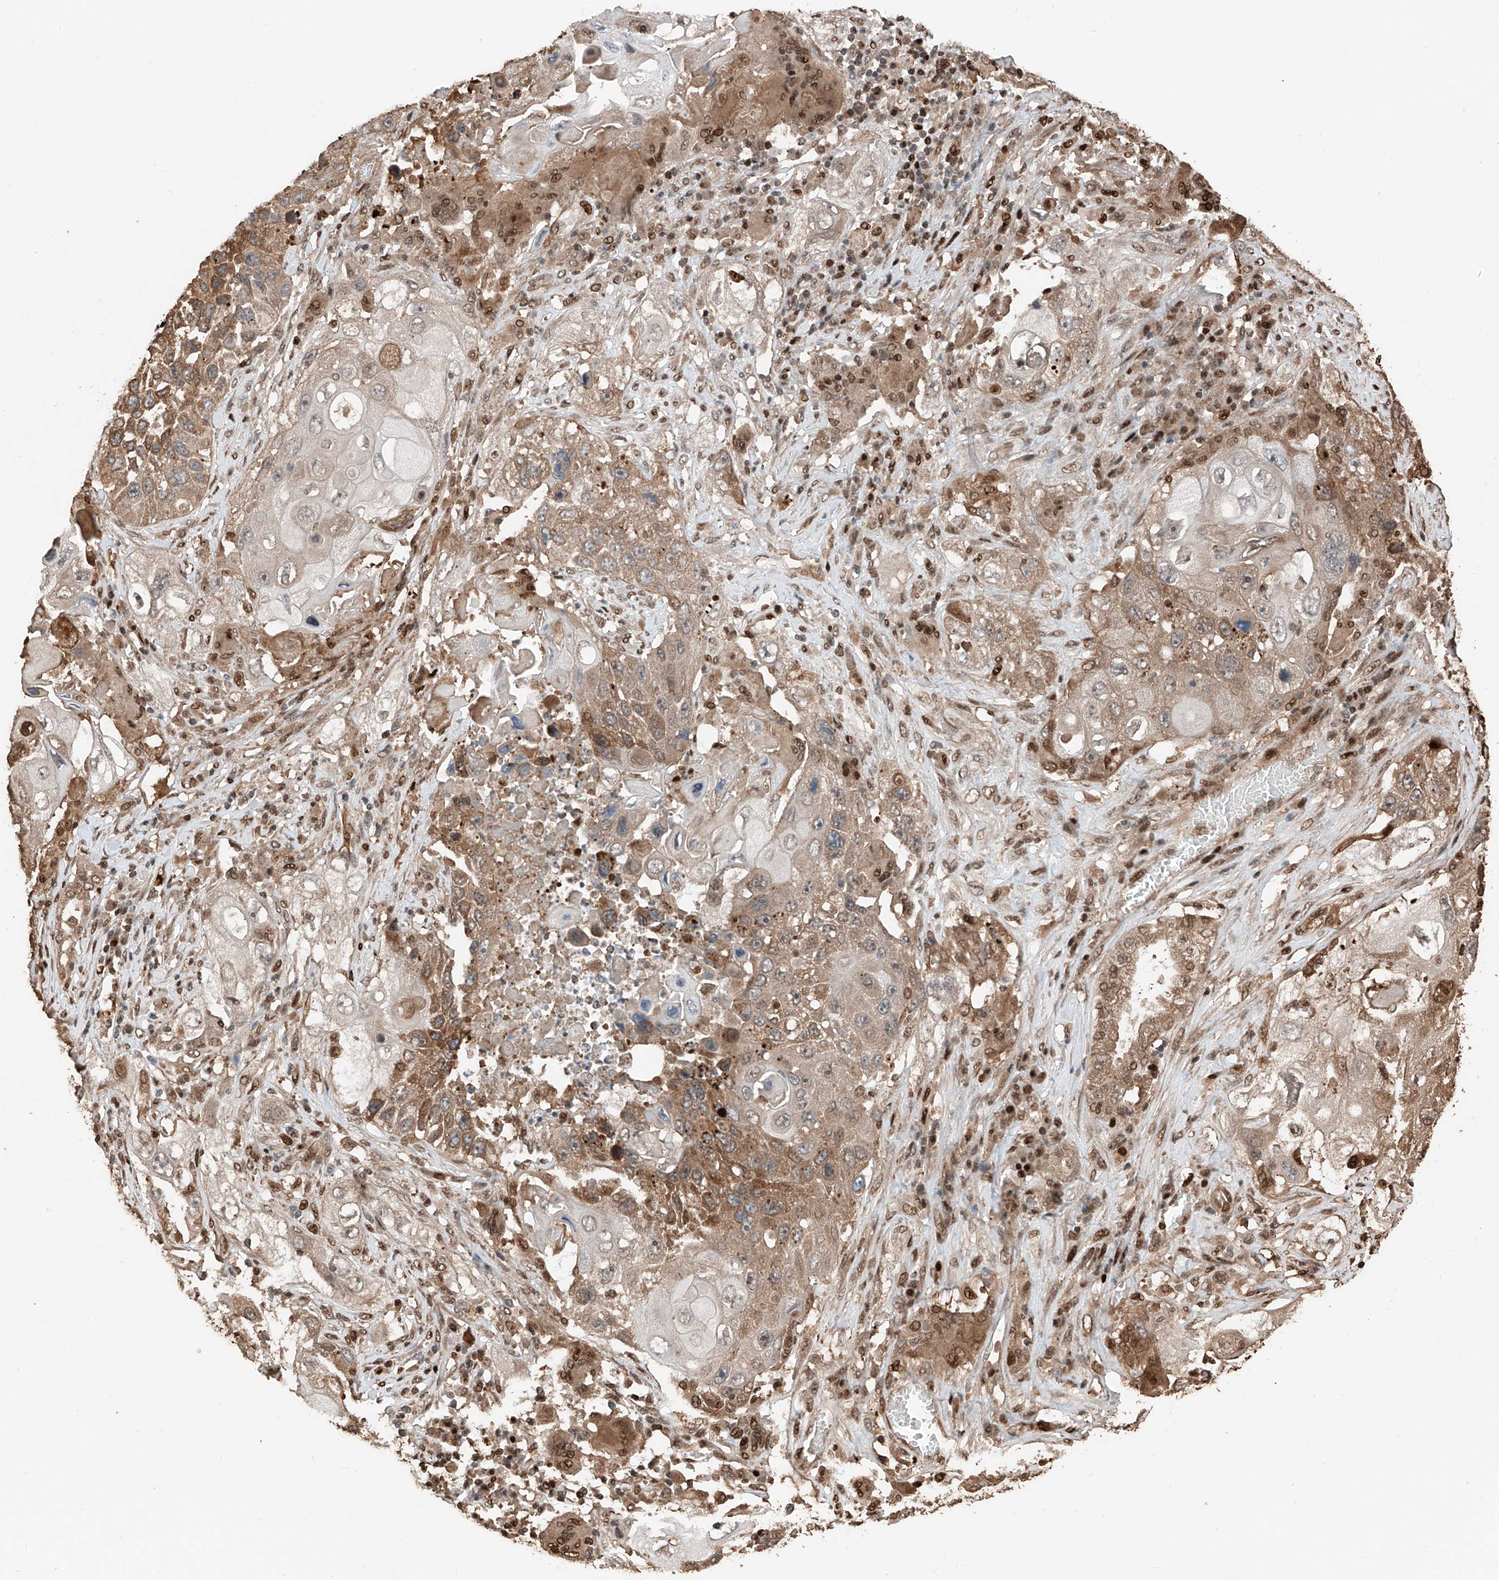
{"staining": {"intensity": "moderate", "quantity": ">75%", "location": "cytoplasmic/membranous"}, "tissue": "lung cancer", "cell_type": "Tumor cells", "image_type": "cancer", "snomed": [{"axis": "morphology", "description": "Squamous cell carcinoma, NOS"}, {"axis": "topography", "description": "Lung"}], "caption": "Immunohistochemistry (IHC) staining of lung cancer (squamous cell carcinoma), which displays medium levels of moderate cytoplasmic/membranous positivity in about >75% of tumor cells indicating moderate cytoplasmic/membranous protein expression. The staining was performed using DAB (3,3'-diaminobenzidine) (brown) for protein detection and nuclei were counterstained in hematoxylin (blue).", "gene": "RMND1", "patient": {"sex": "male", "age": 61}}